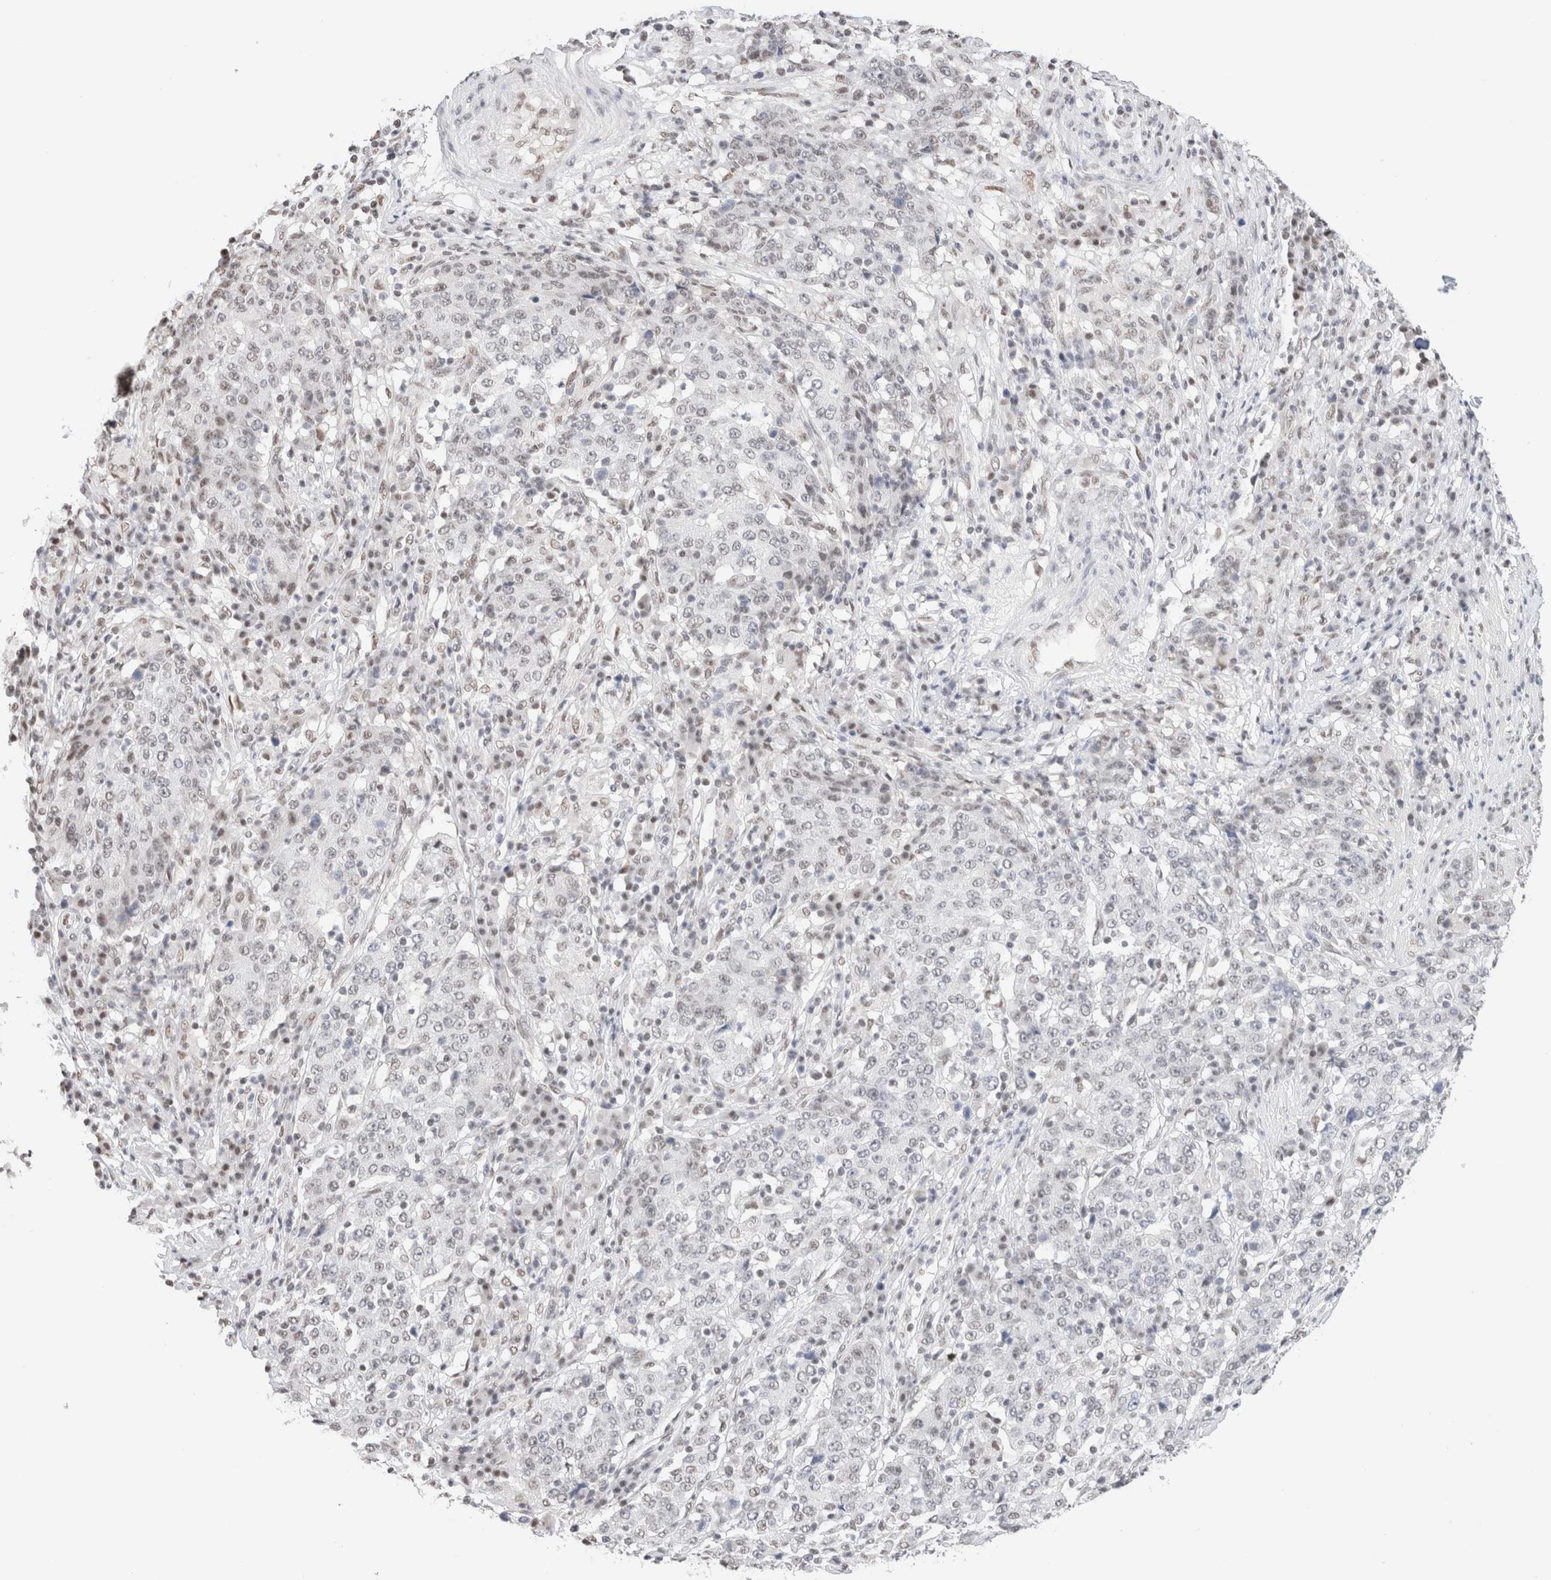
{"staining": {"intensity": "weak", "quantity": "<25%", "location": "nuclear"}, "tissue": "stomach cancer", "cell_type": "Tumor cells", "image_type": "cancer", "snomed": [{"axis": "morphology", "description": "Adenocarcinoma, NOS"}, {"axis": "topography", "description": "Stomach"}], "caption": "IHC histopathology image of human stomach adenocarcinoma stained for a protein (brown), which shows no staining in tumor cells.", "gene": "SUPT3H", "patient": {"sex": "male", "age": 59}}